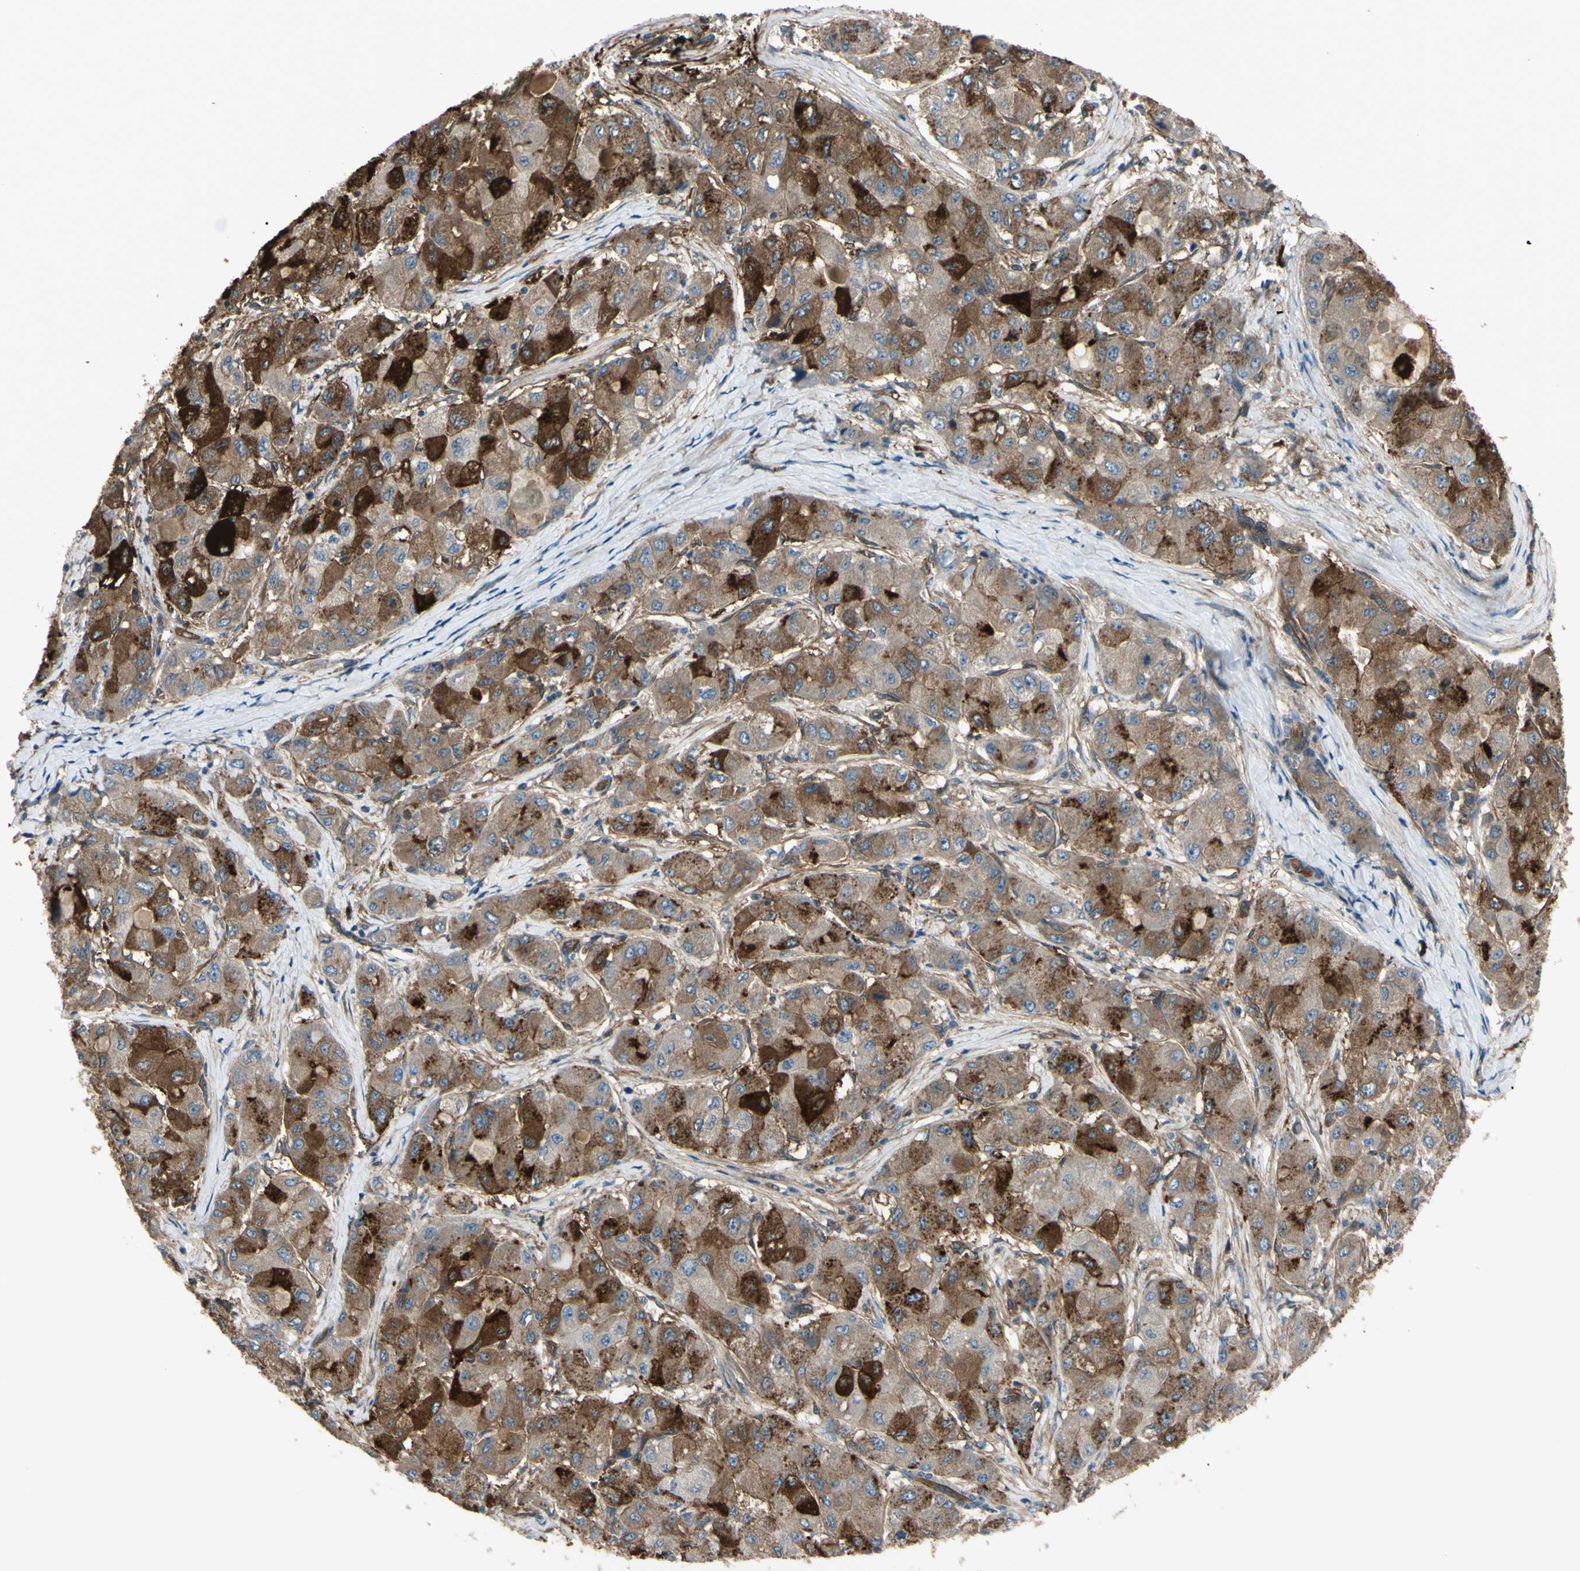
{"staining": {"intensity": "strong", "quantity": ">75%", "location": "cytoplasmic/membranous"}, "tissue": "liver cancer", "cell_type": "Tumor cells", "image_type": "cancer", "snomed": [{"axis": "morphology", "description": "Carcinoma, Hepatocellular, NOS"}, {"axis": "topography", "description": "Liver"}], "caption": "Strong cytoplasmic/membranous expression for a protein is seen in about >75% of tumor cells of hepatocellular carcinoma (liver) using immunohistochemistry (IHC).", "gene": "PTPN12", "patient": {"sex": "male", "age": 80}}